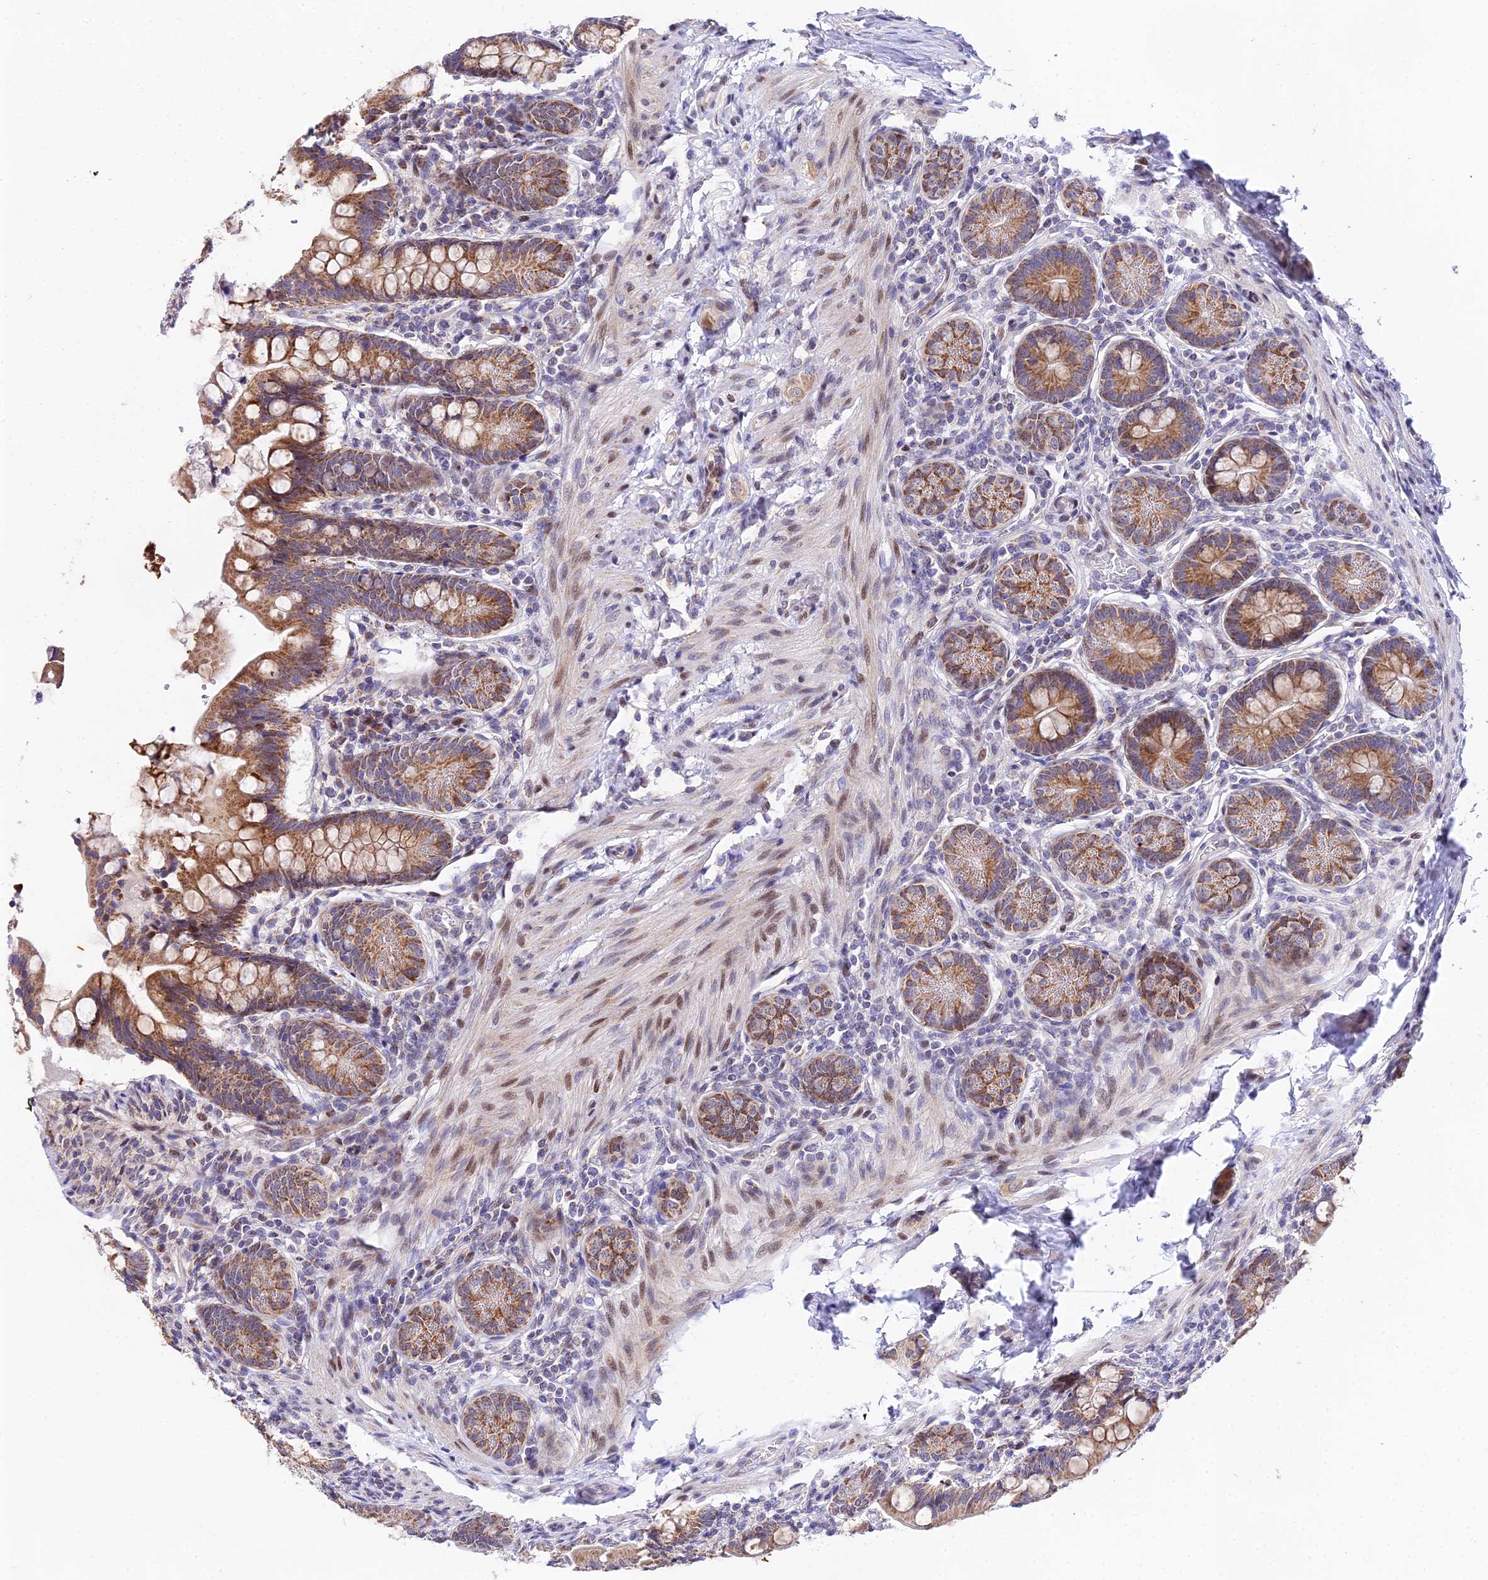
{"staining": {"intensity": "moderate", "quantity": ">75%", "location": "cytoplasmic/membranous"}, "tissue": "small intestine", "cell_type": "Glandular cells", "image_type": "normal", "snomed": [{"axis": "morphology", "description": "Normal tissue, NOS"}, {"axis": "topography", "description": "Small intestine"}], "caption": "About >75% of glandular cells in benign small intestine display moderate cytoplasmic/membranous protein staining as visualized by brown immunohistochemical staining.", "gene": "ATP5PB", "patient": {"sex": "male", "age": 7}}